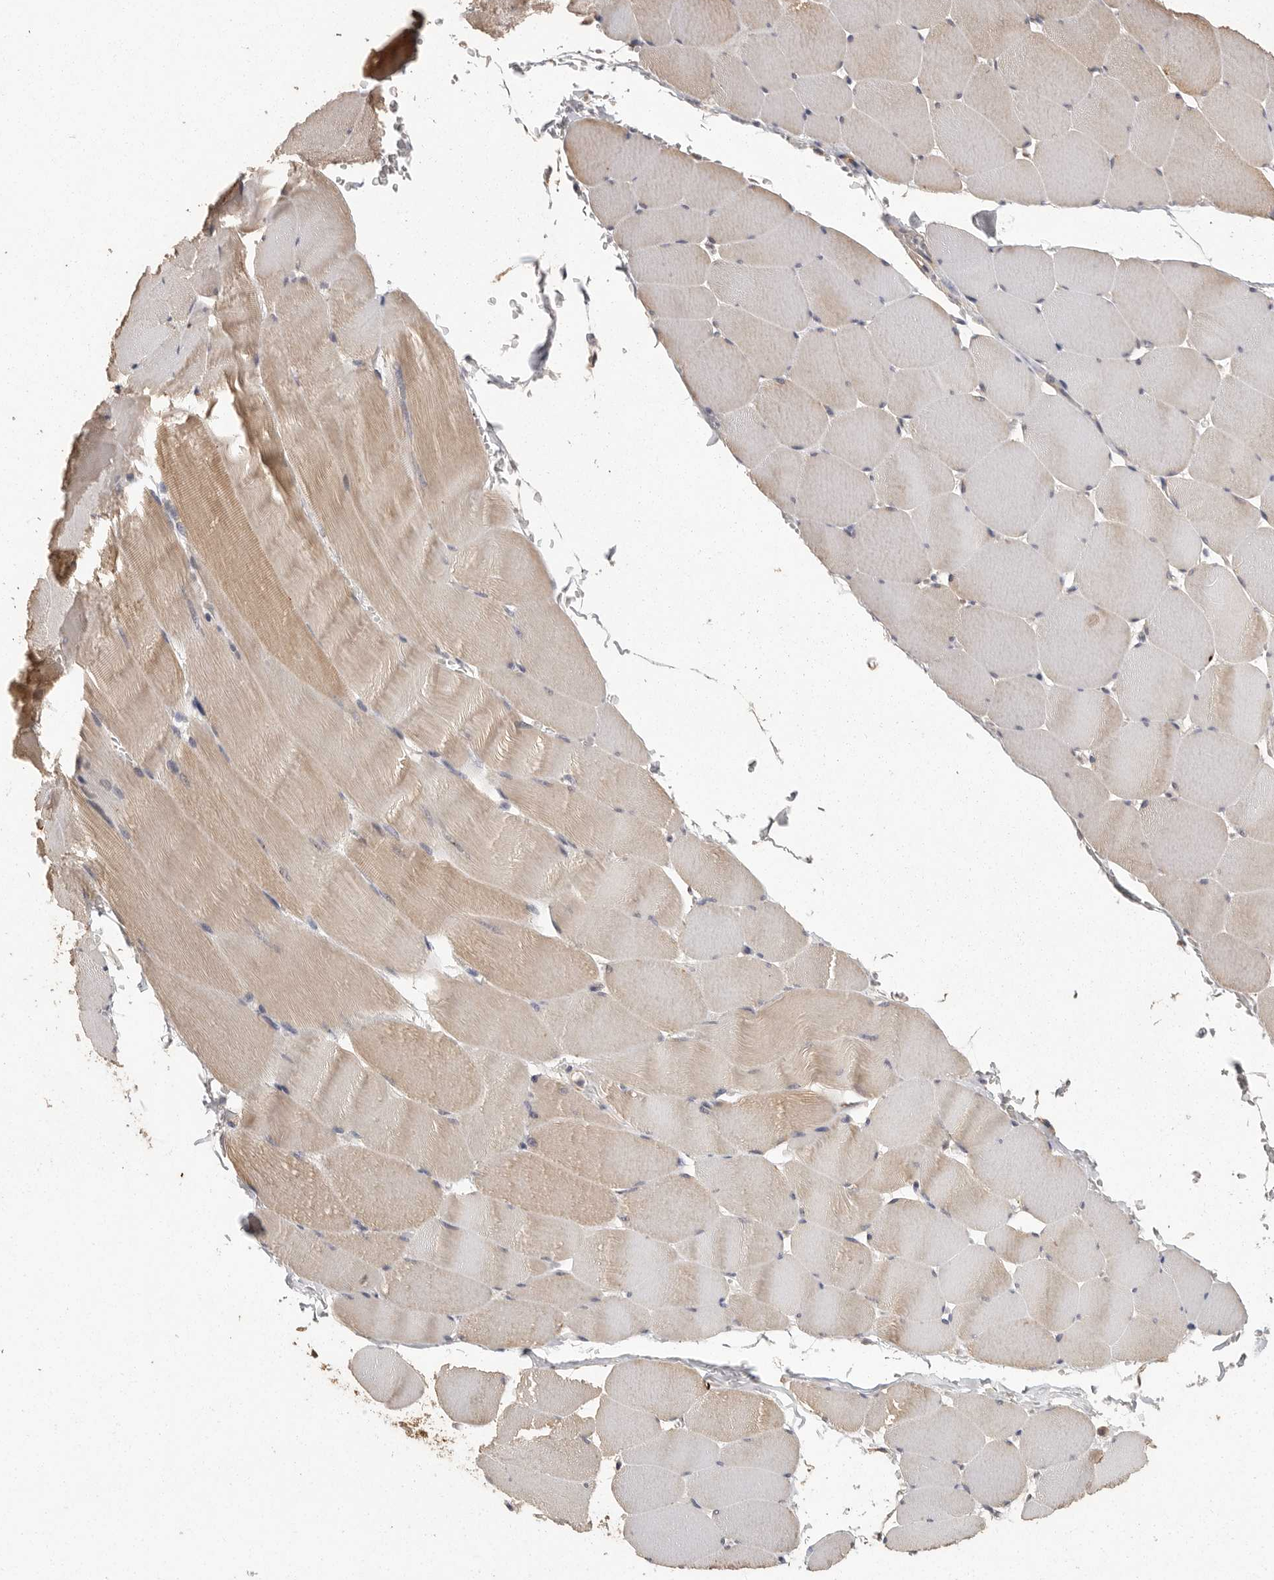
{"staining": {"intensity": "weak", "quantity": "25%-75%", "location": "cytoplasmic/membranous"}, "tissue": "skeletal muscle", "cell_type": "Myocytes", "image_type": "normal", "snomed": [{"axis": "morphology", "description": "Normal tissue, NOS"}, {"axis": "topography", "description": "Skeletal muscle"}], "caption": "IHC (DAB) staining of unremarkable human skeletal muscle exhibits weak cytoplasmic/membranous protein expression in about 25%-75% of myocytes.", "gene": "BAIAP2", "patient": {"sex": "male", "age": 62}}